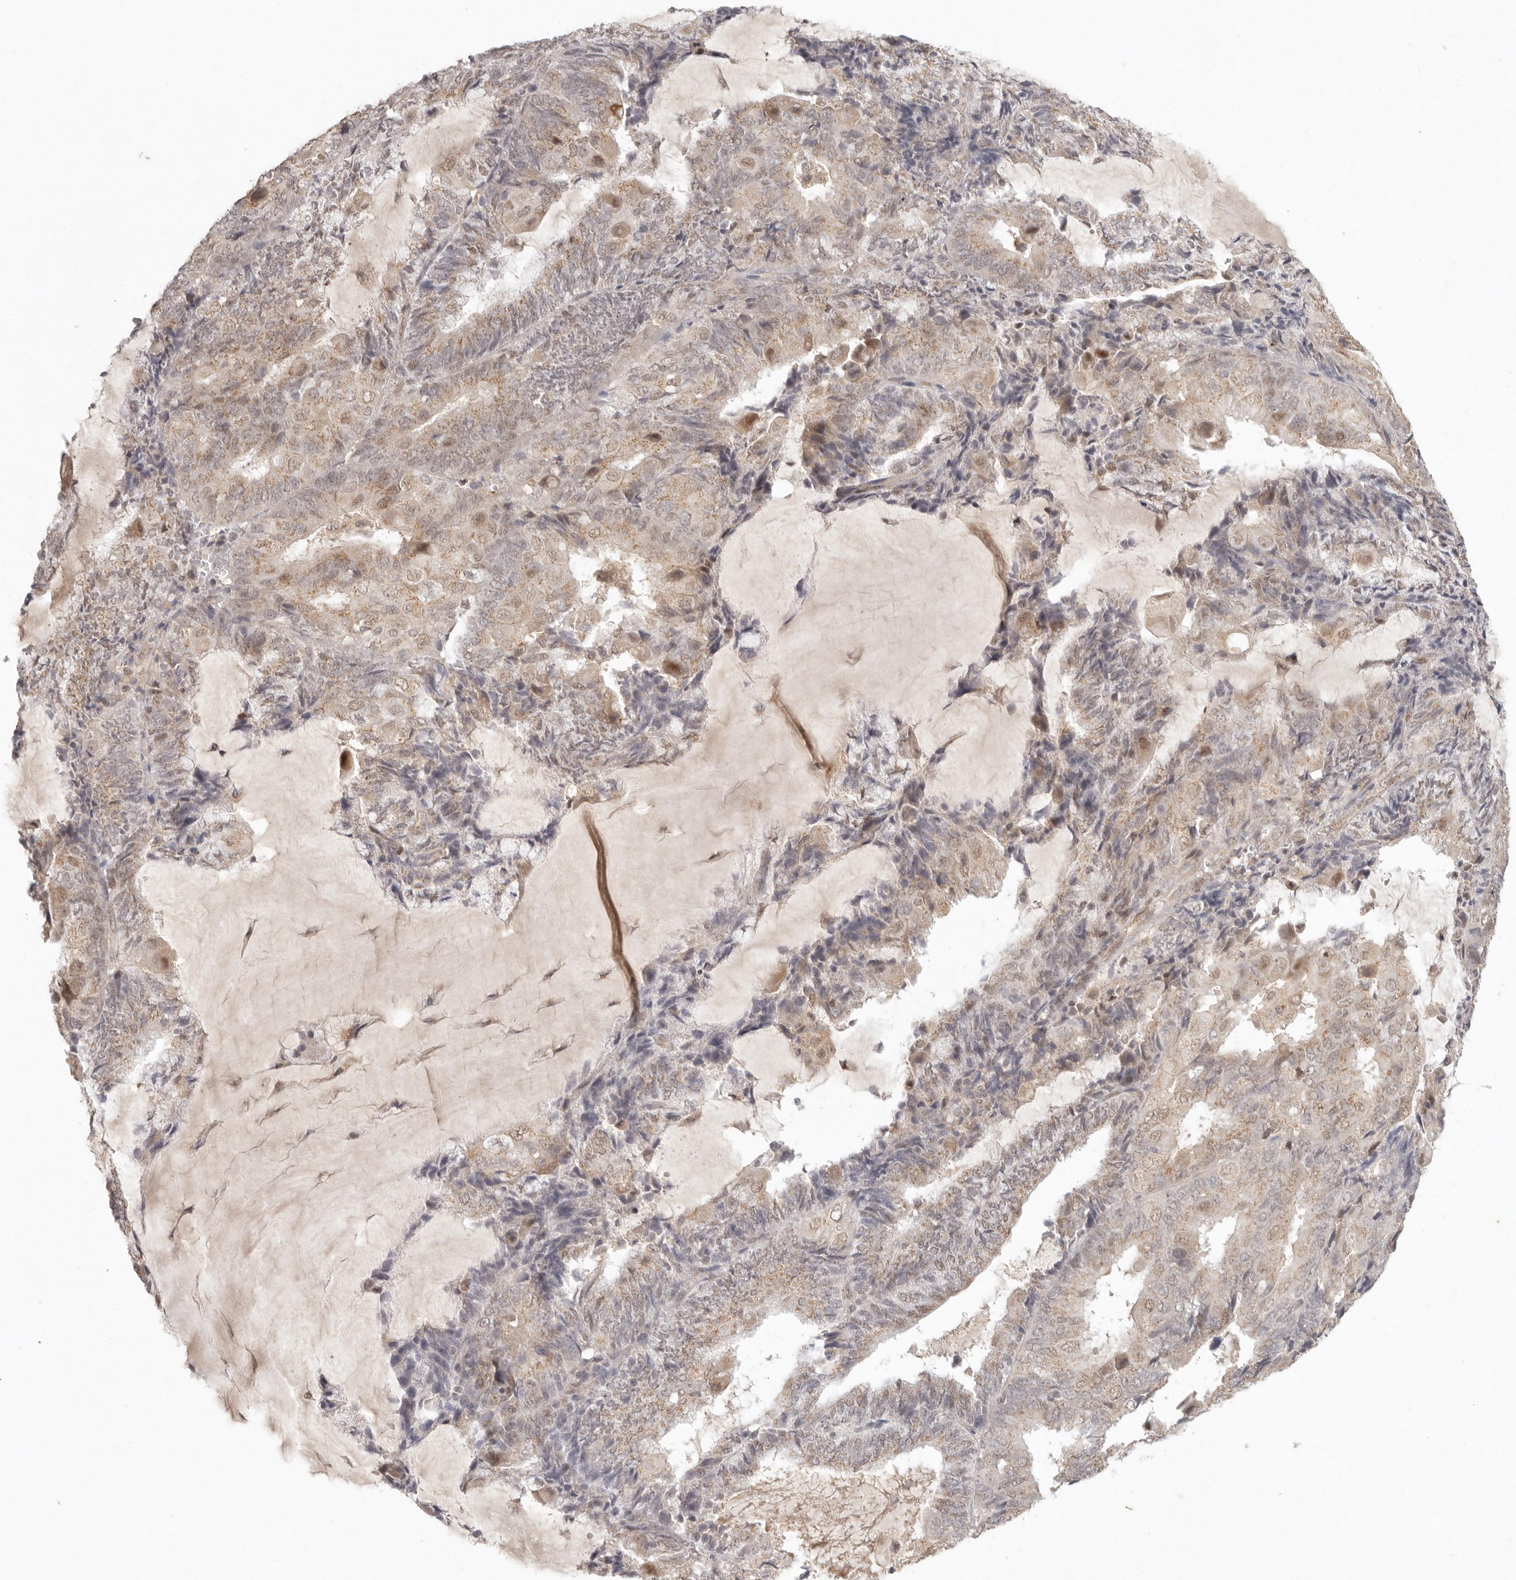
{"staining": {"intensity": "weak", "quantity": ">75%", "location": "cytoplasmic/membranous,nuclear"}, "tissue": "endometrial cancer", "cell_type": "Tumor cells", "image_type": "cancer", "snomed": [{"axis": "morphology", "description": "Adenocarcinoma, NOS"}, {"axis": "topography", "description": "Endometrium"}], "caption": "Endometrial cancer tissue demonstrates weak cytoplasmic/membranous and nuclear positivity in approximately >75% of tumor cells", "gene": "LRRC75A", "patient": {"sex": "female", "age": 81}}